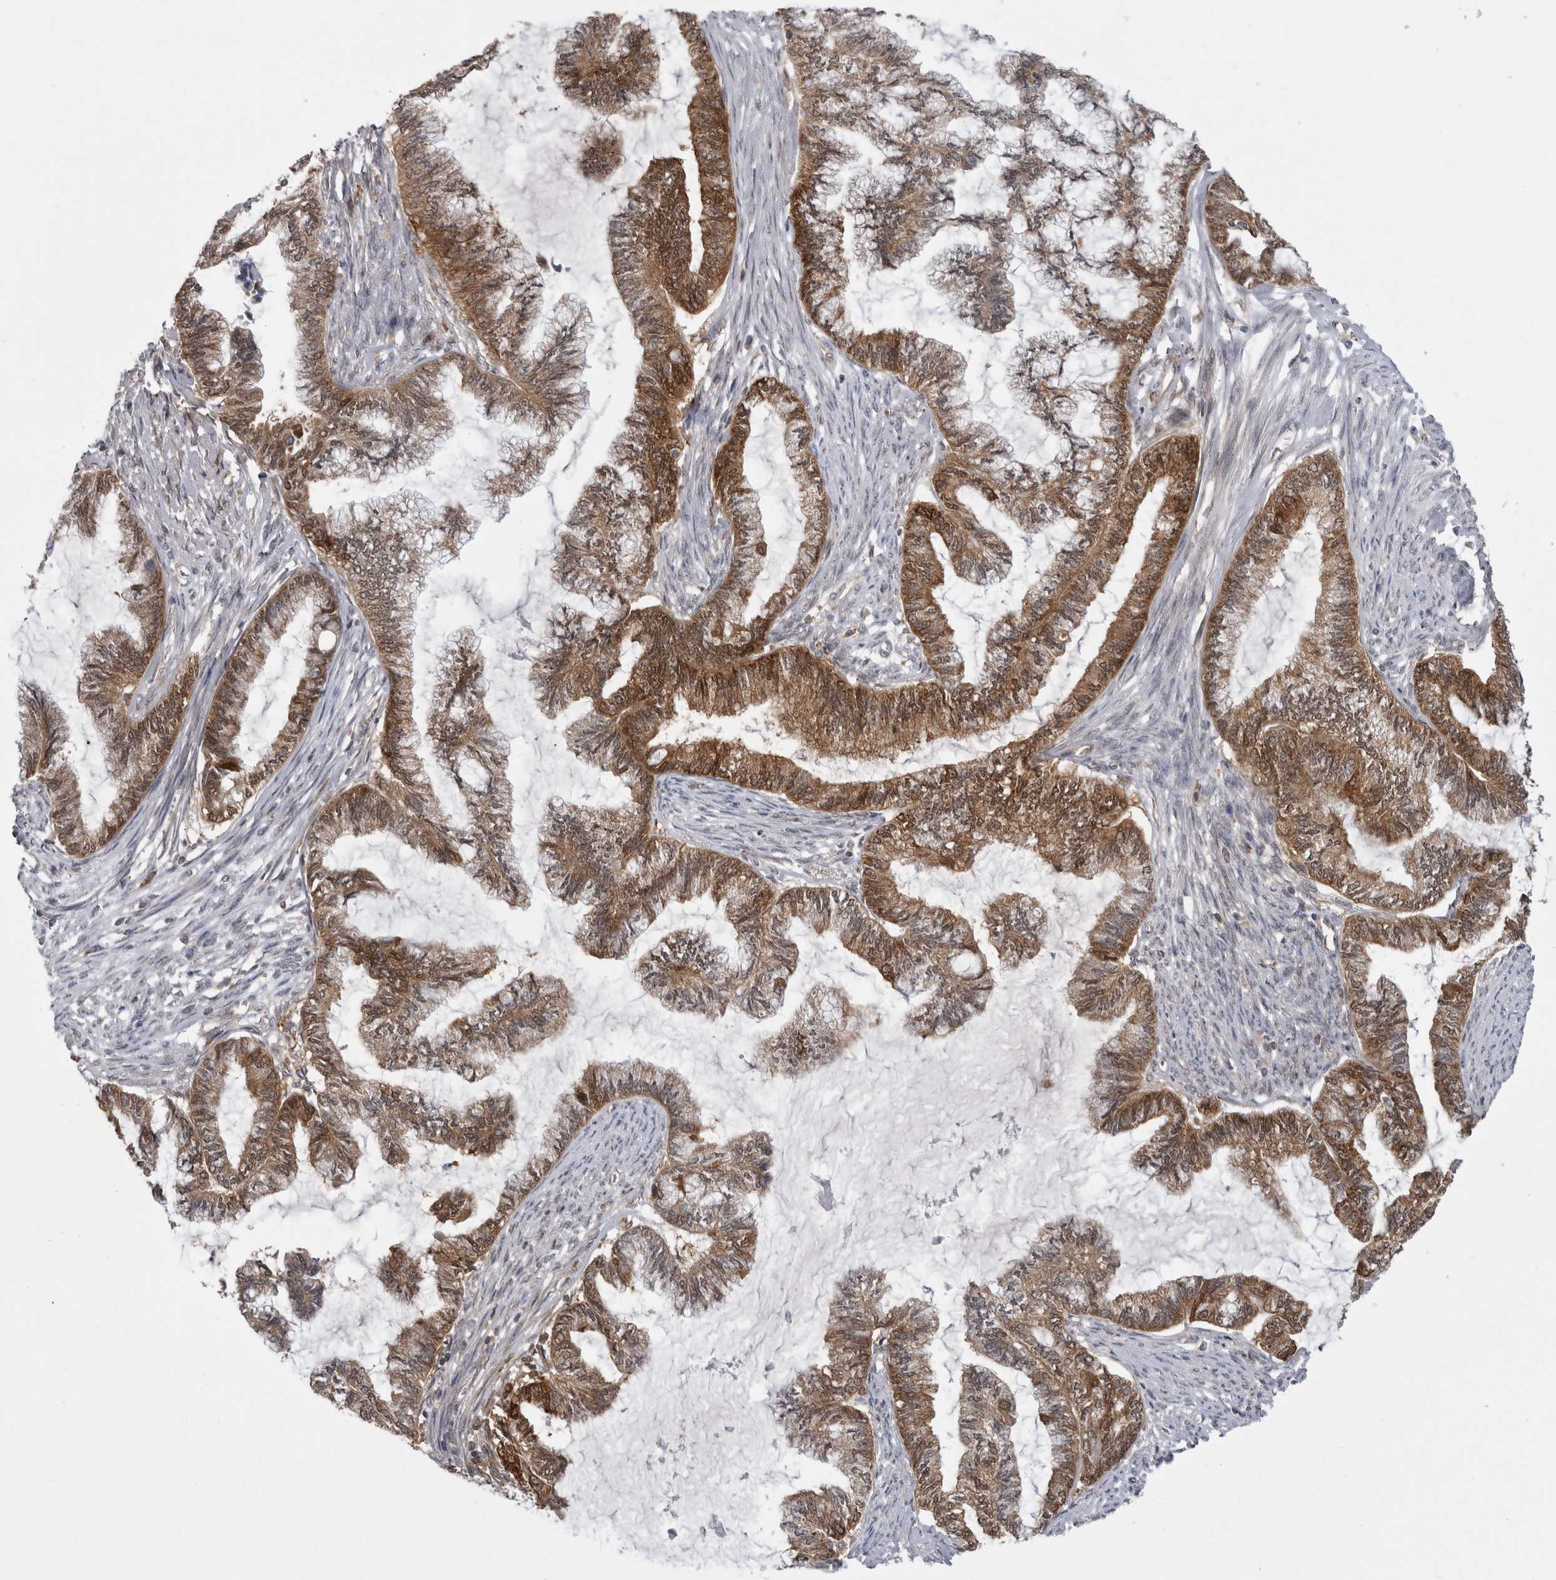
{"staining": {"intensity": "moderate", "quantity": ">75%", "location": "cytoplasmic/membranous,nuclear"}, "tissue": "endometrial cancer", "cell_type": "Tumor cells", "image_type": "cancer", "snomed": [{"axis": "morphology", "description": "Adenocarcinoma, NOS"}, {"axis": "topography", "description": "Endometrium"}], "caption": "Adenocarcinoma (endometrial) tissue displays moderate cytoplasmic/membranous and nuclear staining in about >75% of tumor cells, visualized by immunohistochemistry. The staining was performed using DAB (3,3'-diaminobenzidine), with brown indicating positive protein expression. Nuclei are stained blue with hematoxylin.", "gene": "CACYBP", "patient": {"sex": "female", "age": 86}}